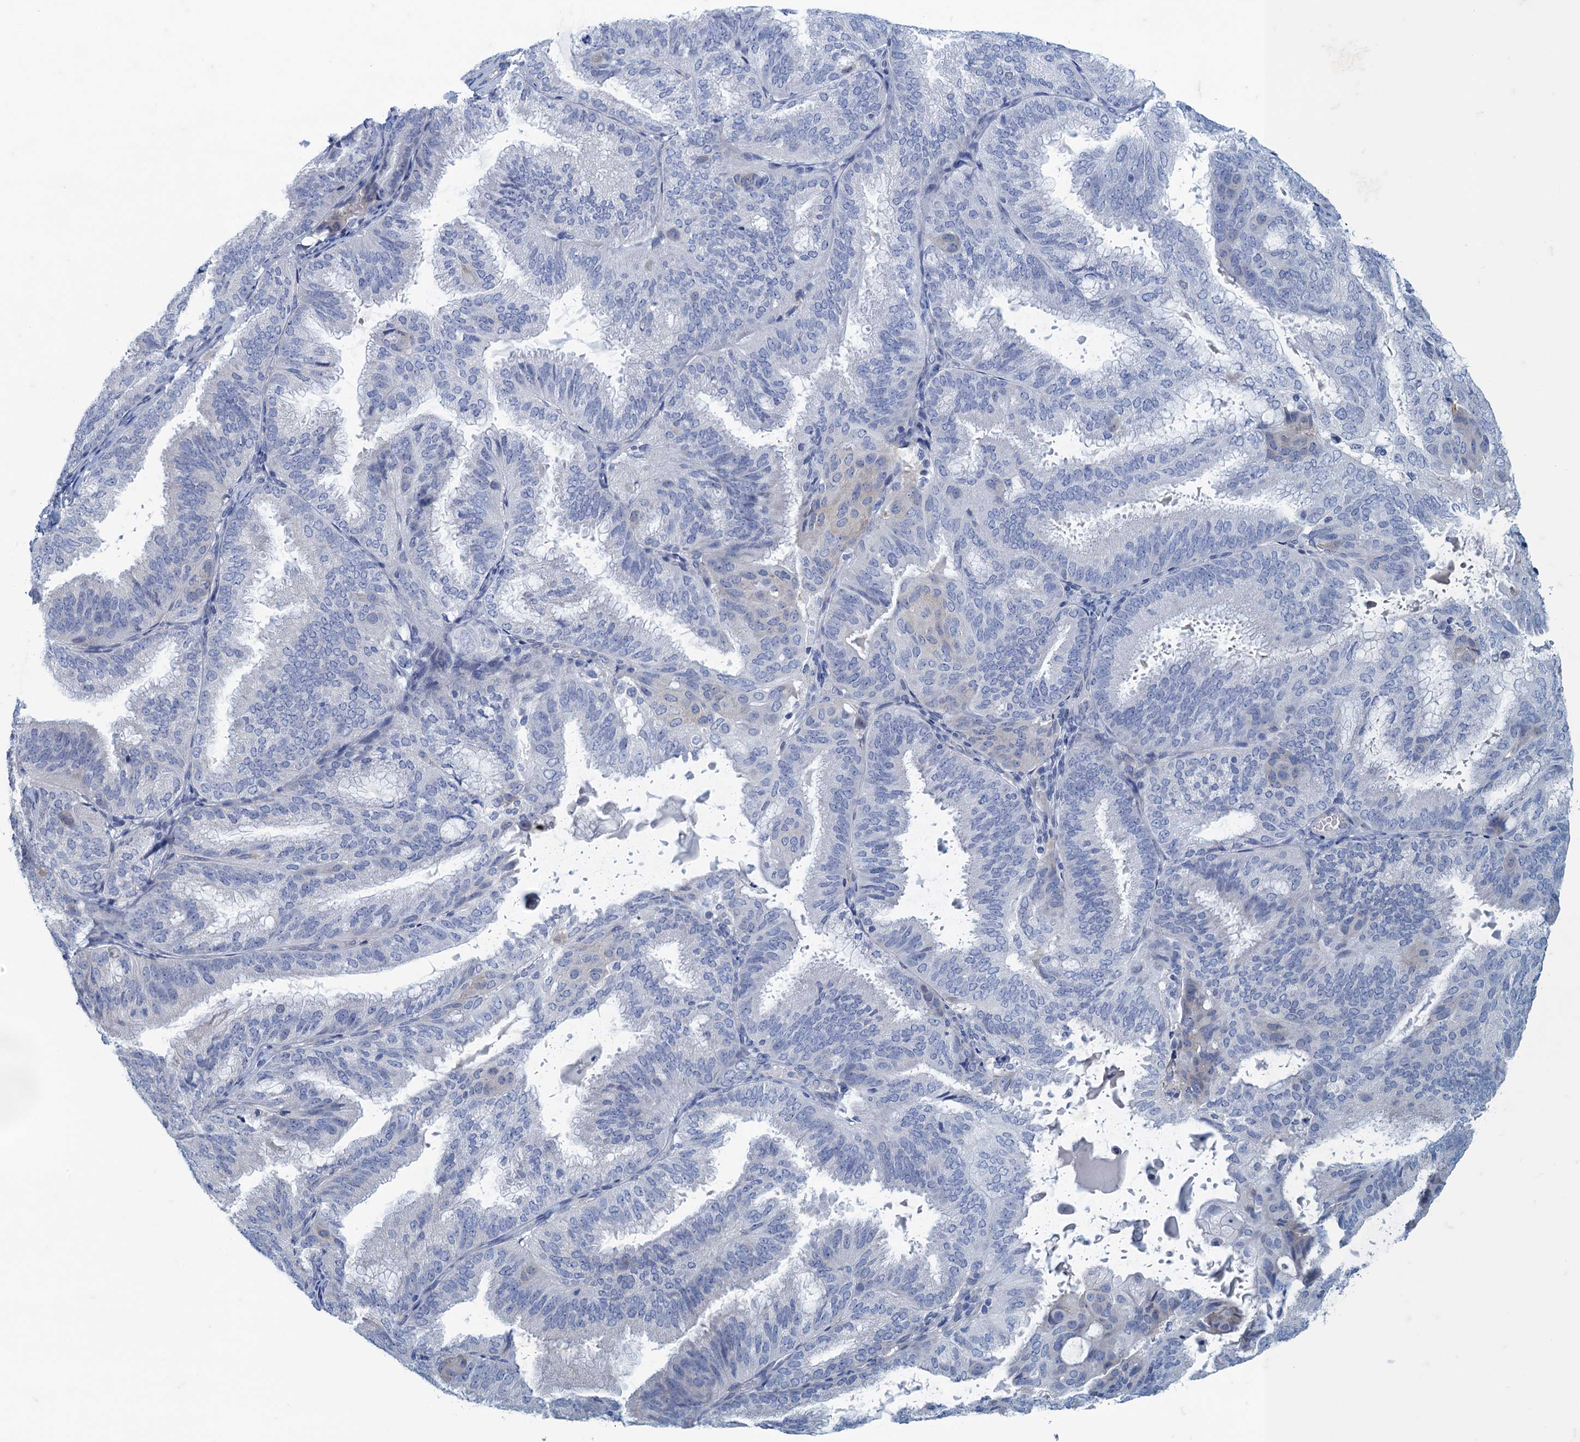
{"staining": {"intensity": "negative", "quantity": "none", "location": "none"}, "tissue": "endometrial cancer", "cell_type": "Tumor cells", "image_type": "cancer", "snomed": [{"axis": "morphology", "description": "Adenocarcinoma, NOS"}, {"axis": "topography", "description": "Endometrium"}], "caption": "This is a photomicrograph of immunohistochemistry (IHC) staining of endometrial adenocarcinoma, which shows no expression in tumor cells.", "gene": "MAP1LC3A", "patient": {"sex": "female", "age": 49}}